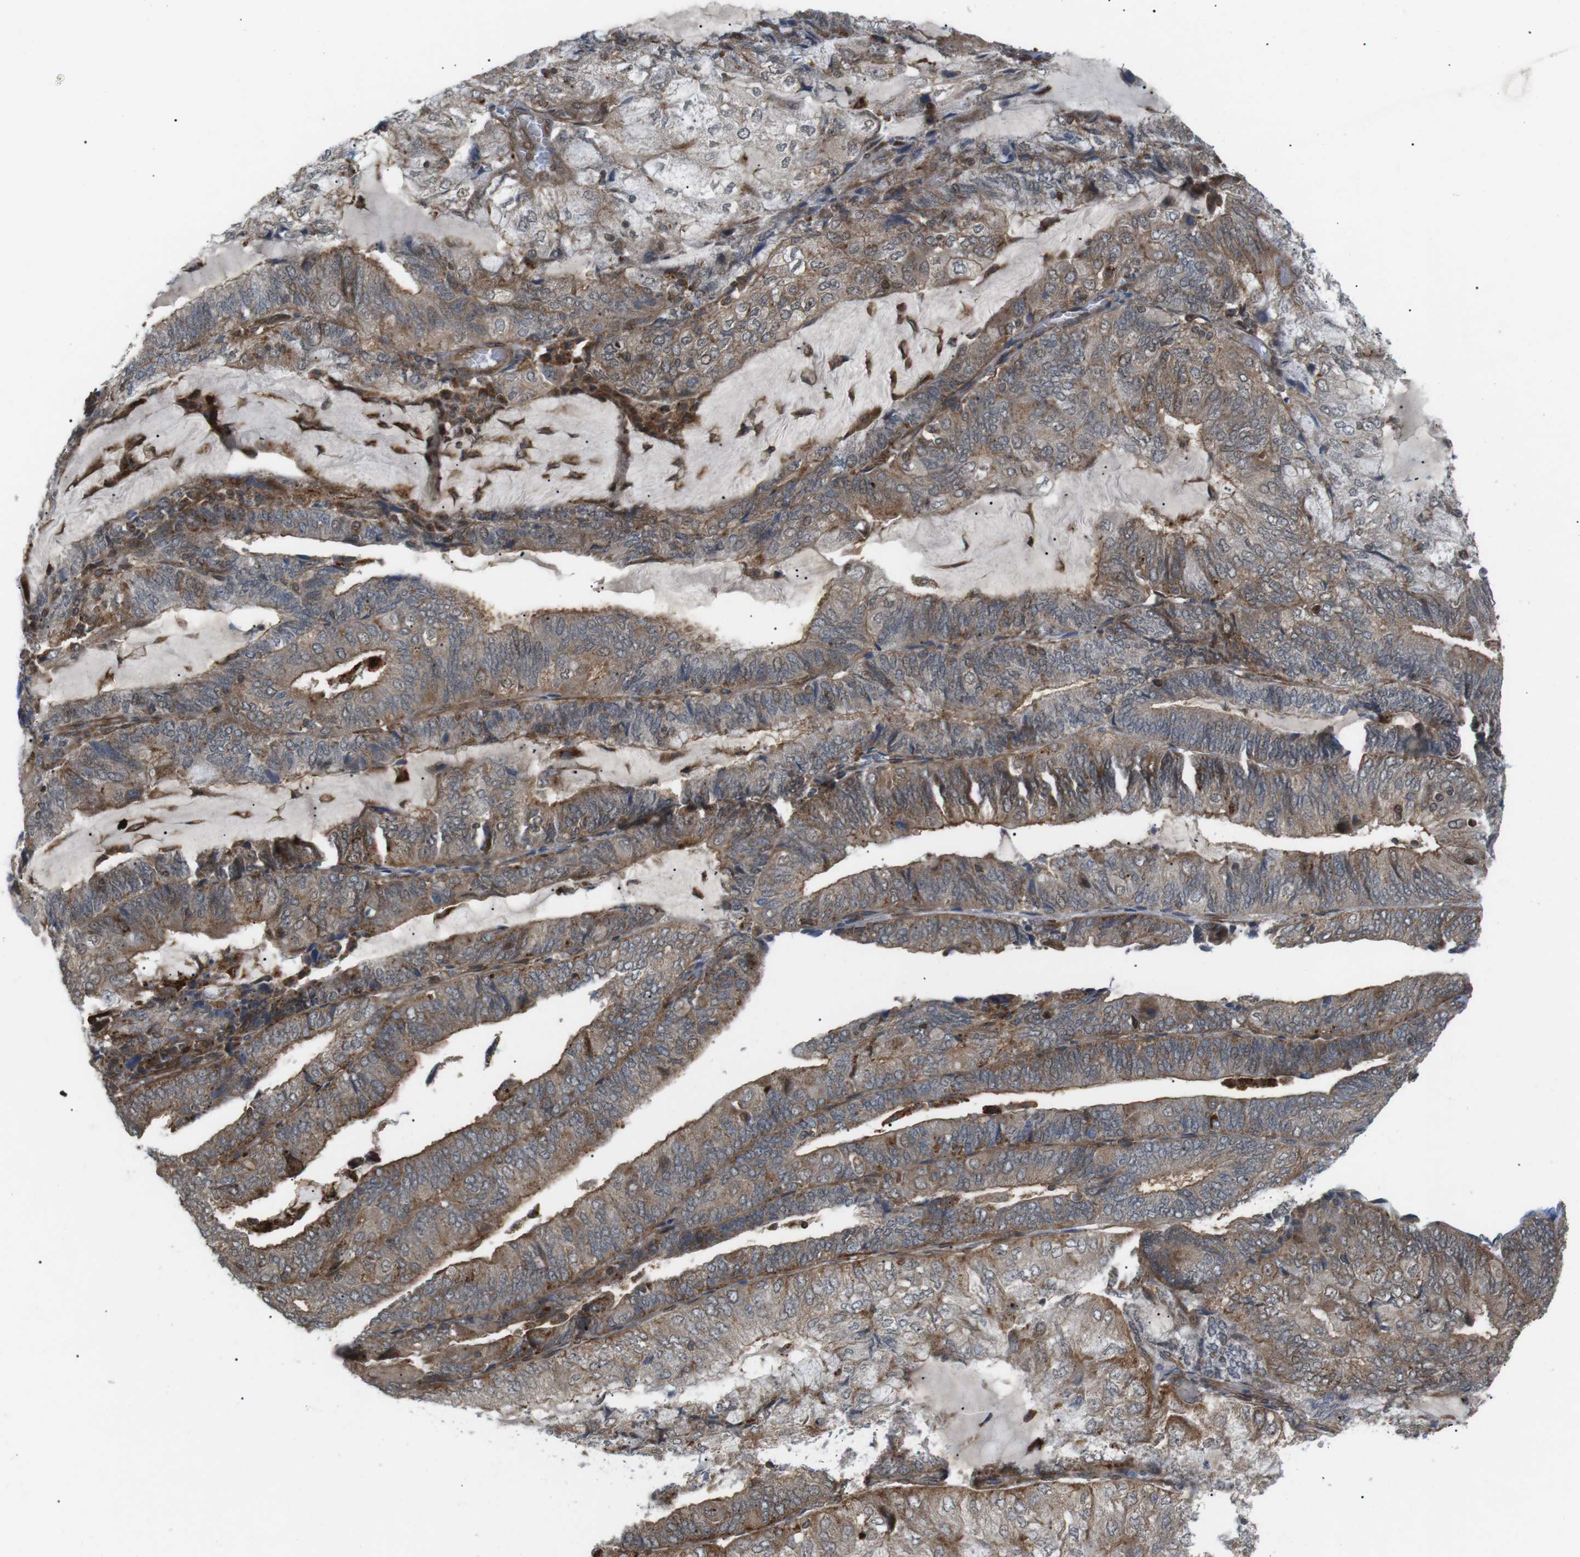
{"staining": {"intensity": "moderate", "quantity": ">75%", "location": "cytoplasmic/membranous"}, "tissue": "endometrial cancer", "cell_type": "Tumor cells", "image_type": "cancer", "snomed": [{"axis": "morphology", "description": "Adenocarcinoma, NOS"}, {"axis": "topography", "description": "Endometrium"}], "caption": "Immunohistochemistry (IHC) of adenocarcinoma (endometrial) shows medium levels of moderate cytoplasmic/membranous expression in approximately >75% of tumor cells. (DAB (3,3'-diaminobenzidine) = brown stain, brightfield microscopy at high magnification).", "gene": "KANK2", "patient": {"sex": "female", "age": 81}}